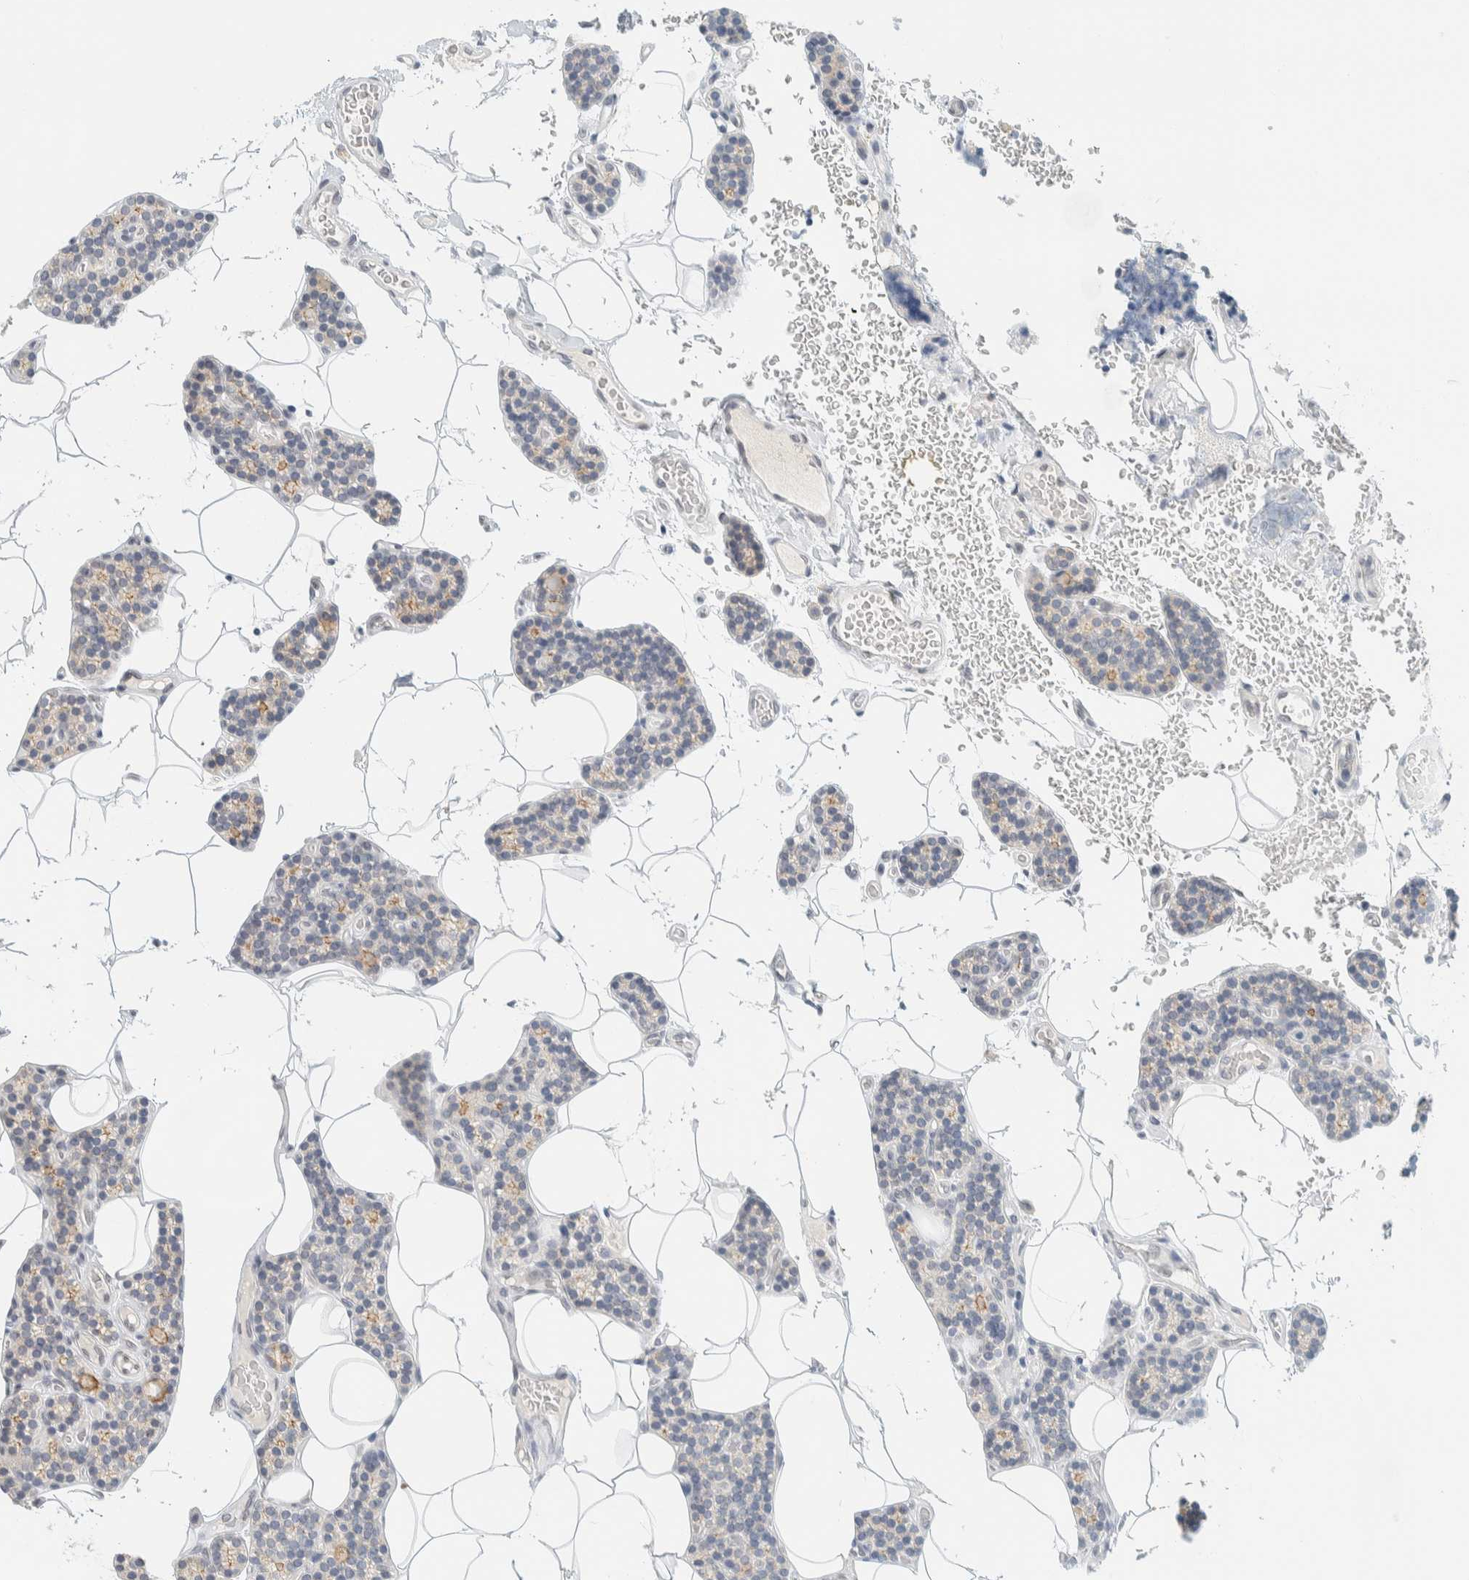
{"staining": {"intensity": "weak", "quantity": "<25%", "location": "cytoplasmic/membranous"}, "tissue": "parathyroid gland", "cell_type": "Glandular cells", "image_type": "normal", "snomed": [{"axis": "morphology", "description": "Normal tissue, NOS"}, {"axis": "topography", "description": "Parathyroid gland"}], "caption": "Immunohistochemistry photomicrograph of unremarkable parathyroid gland: parathyroid gland stained with DAB shows no significant protein expression in glandular cells.", "gene": "C1QTNF12", "patient": {"sex": "male", "age": 52}}